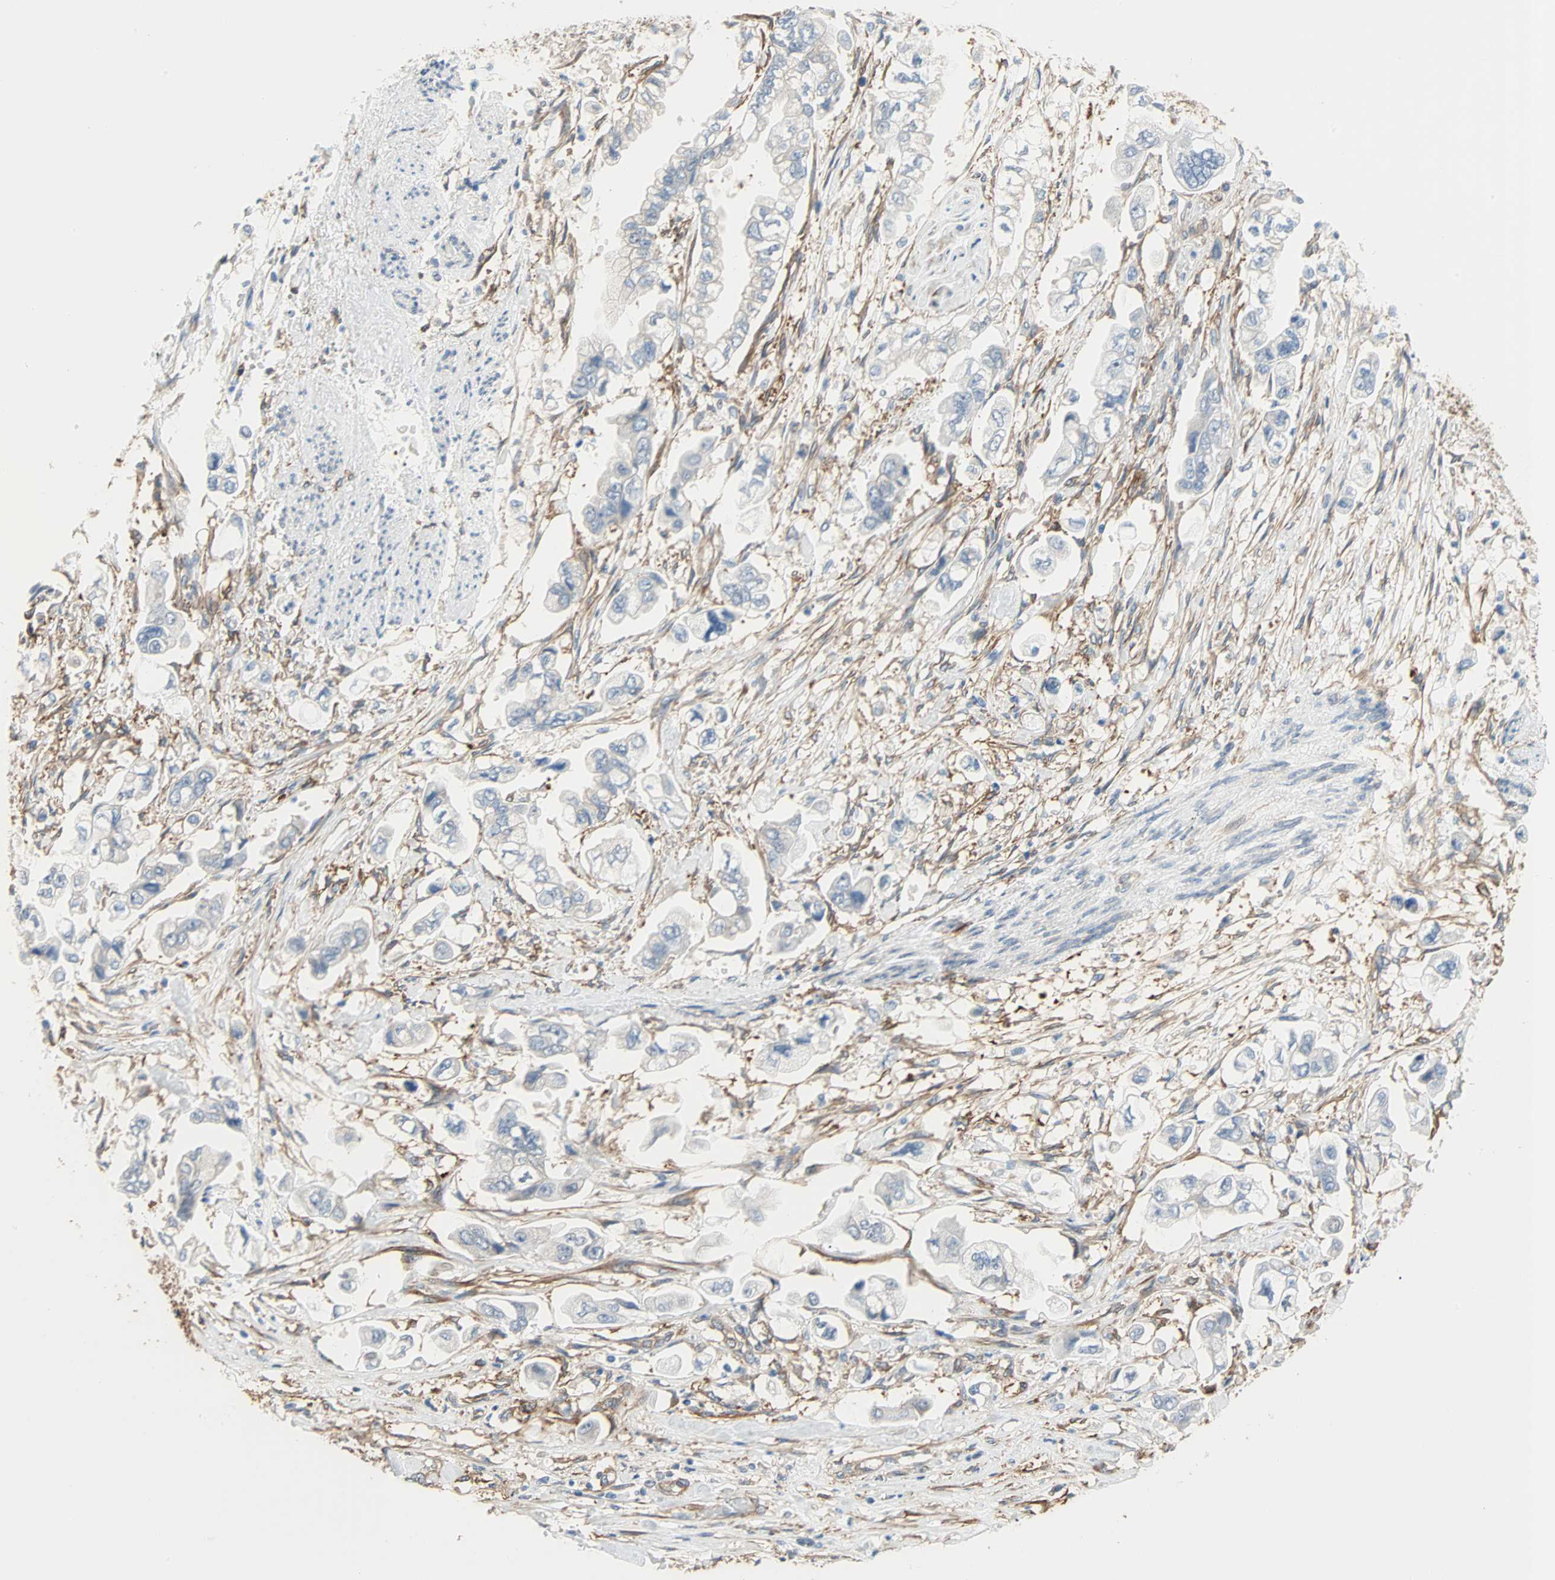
{"staining": {"intensity": "negative", "quantity": "none", "location": "none"}, "tissue": "stomach cancer", "cell_type": "Tumor cells", "image_type": "cancer", "snomed": [{"axis": "morphology", "description": "Adenocarcinoma, NOS"}, {"axis": "topography", "description": "Stomach"}], "caption": "There is no significant positivity in tumor cells of stomach cancer (adenocarcinoma). (Stains: DAB immunohistochemistry with hematoxylin counter stain, Microscopy: brightfield microscopy at high magnification).", "gene": "EPB41L2", "patient": {"sex": "male", "age": 62}}